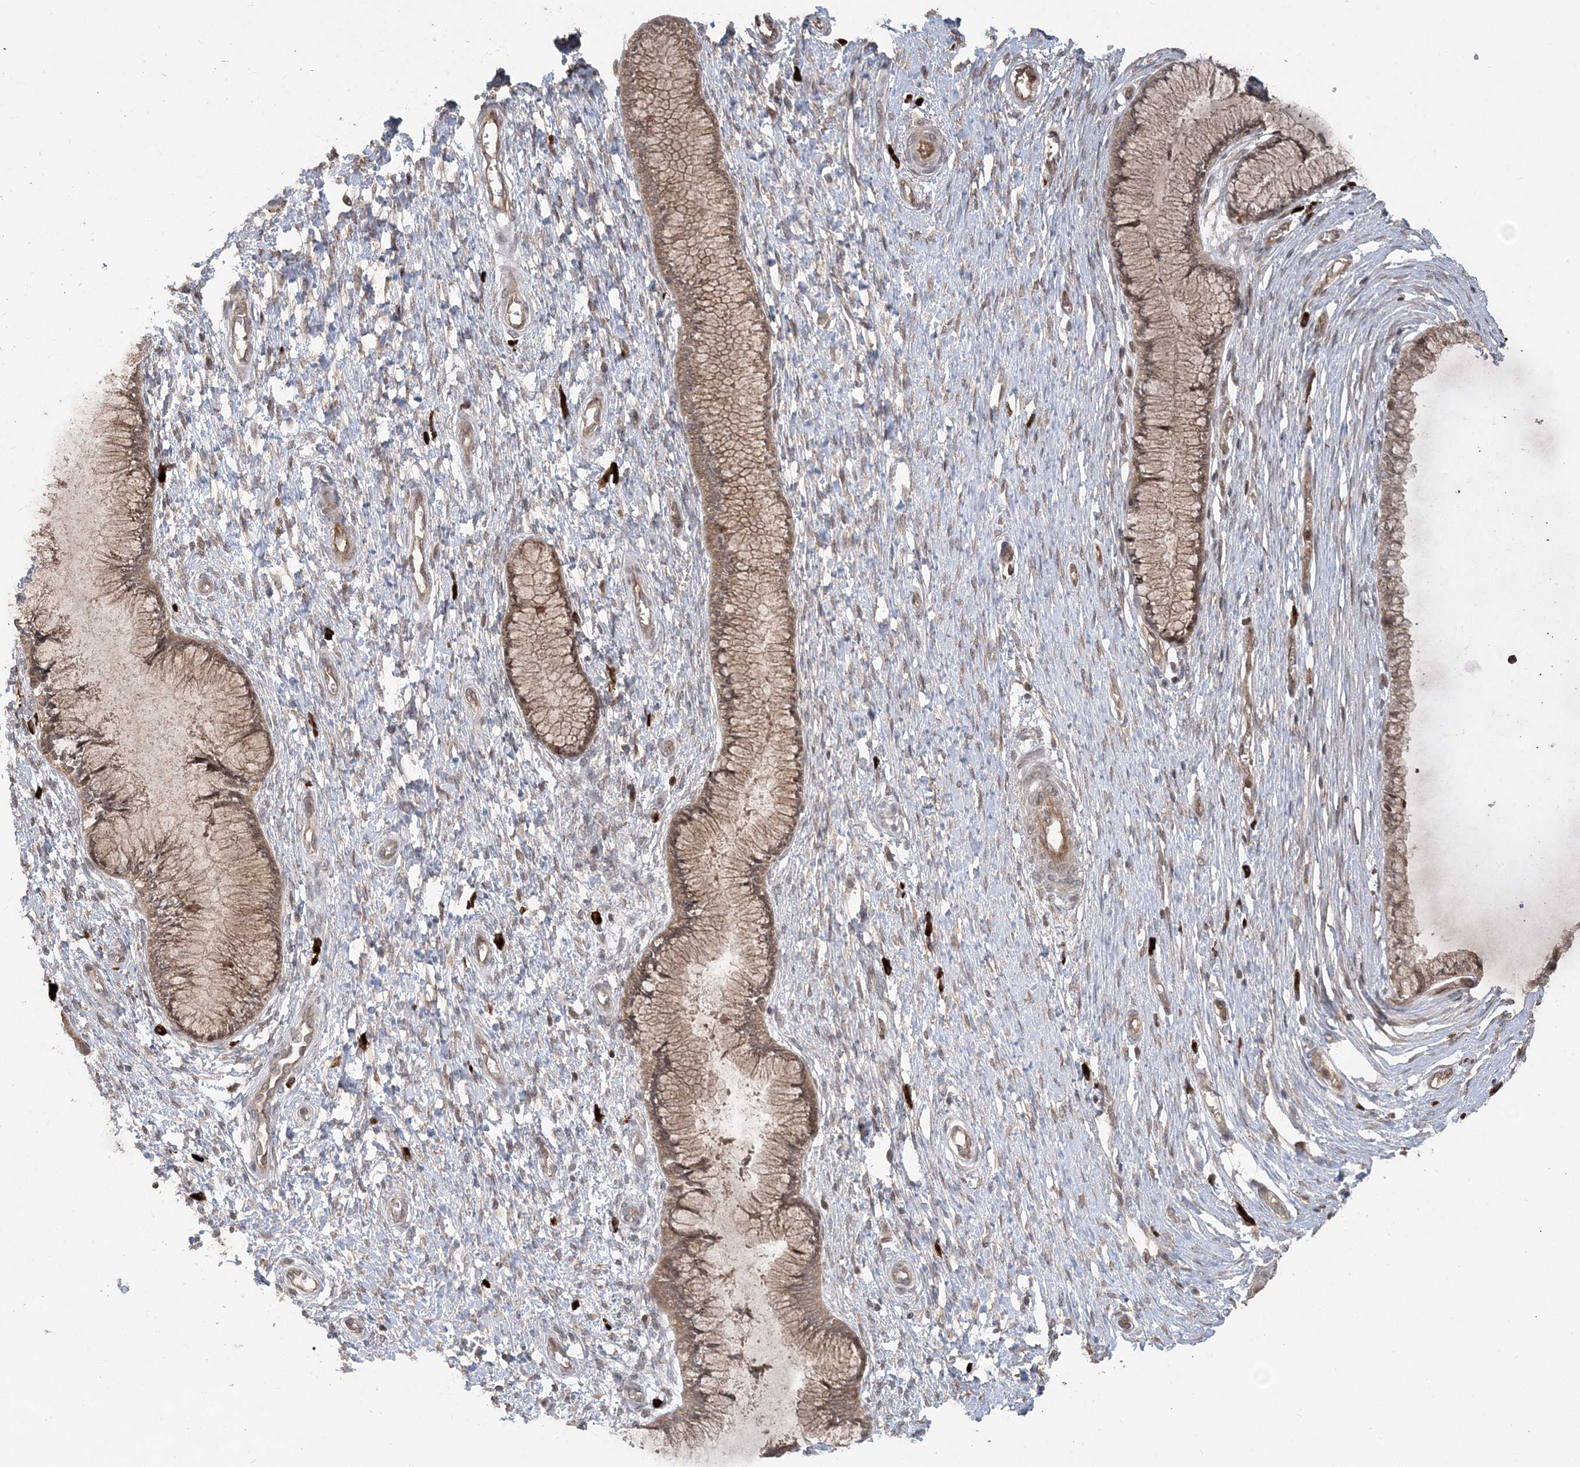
{"staining": {"intensity": "moderate", "quantity": ">75%", "location": "cytoplasmic/membranous"}, "tissue": "cervix", "cell_type": "Glandular cells", "image_type": "normal", "snomed": [{"axis": "morphology", "description": "Normal tissue, NOS"}, {"axis": "topography", "description": "Cervix"}], "caption": "About >75% of glandular cells in benign human cervix exhibit moderate cytoplasmic/membranous protein expression as visualized by brown immunohistochemical staining.", "gene": "HERPUD1", "patient": {"sex": "female", "age": 55}}